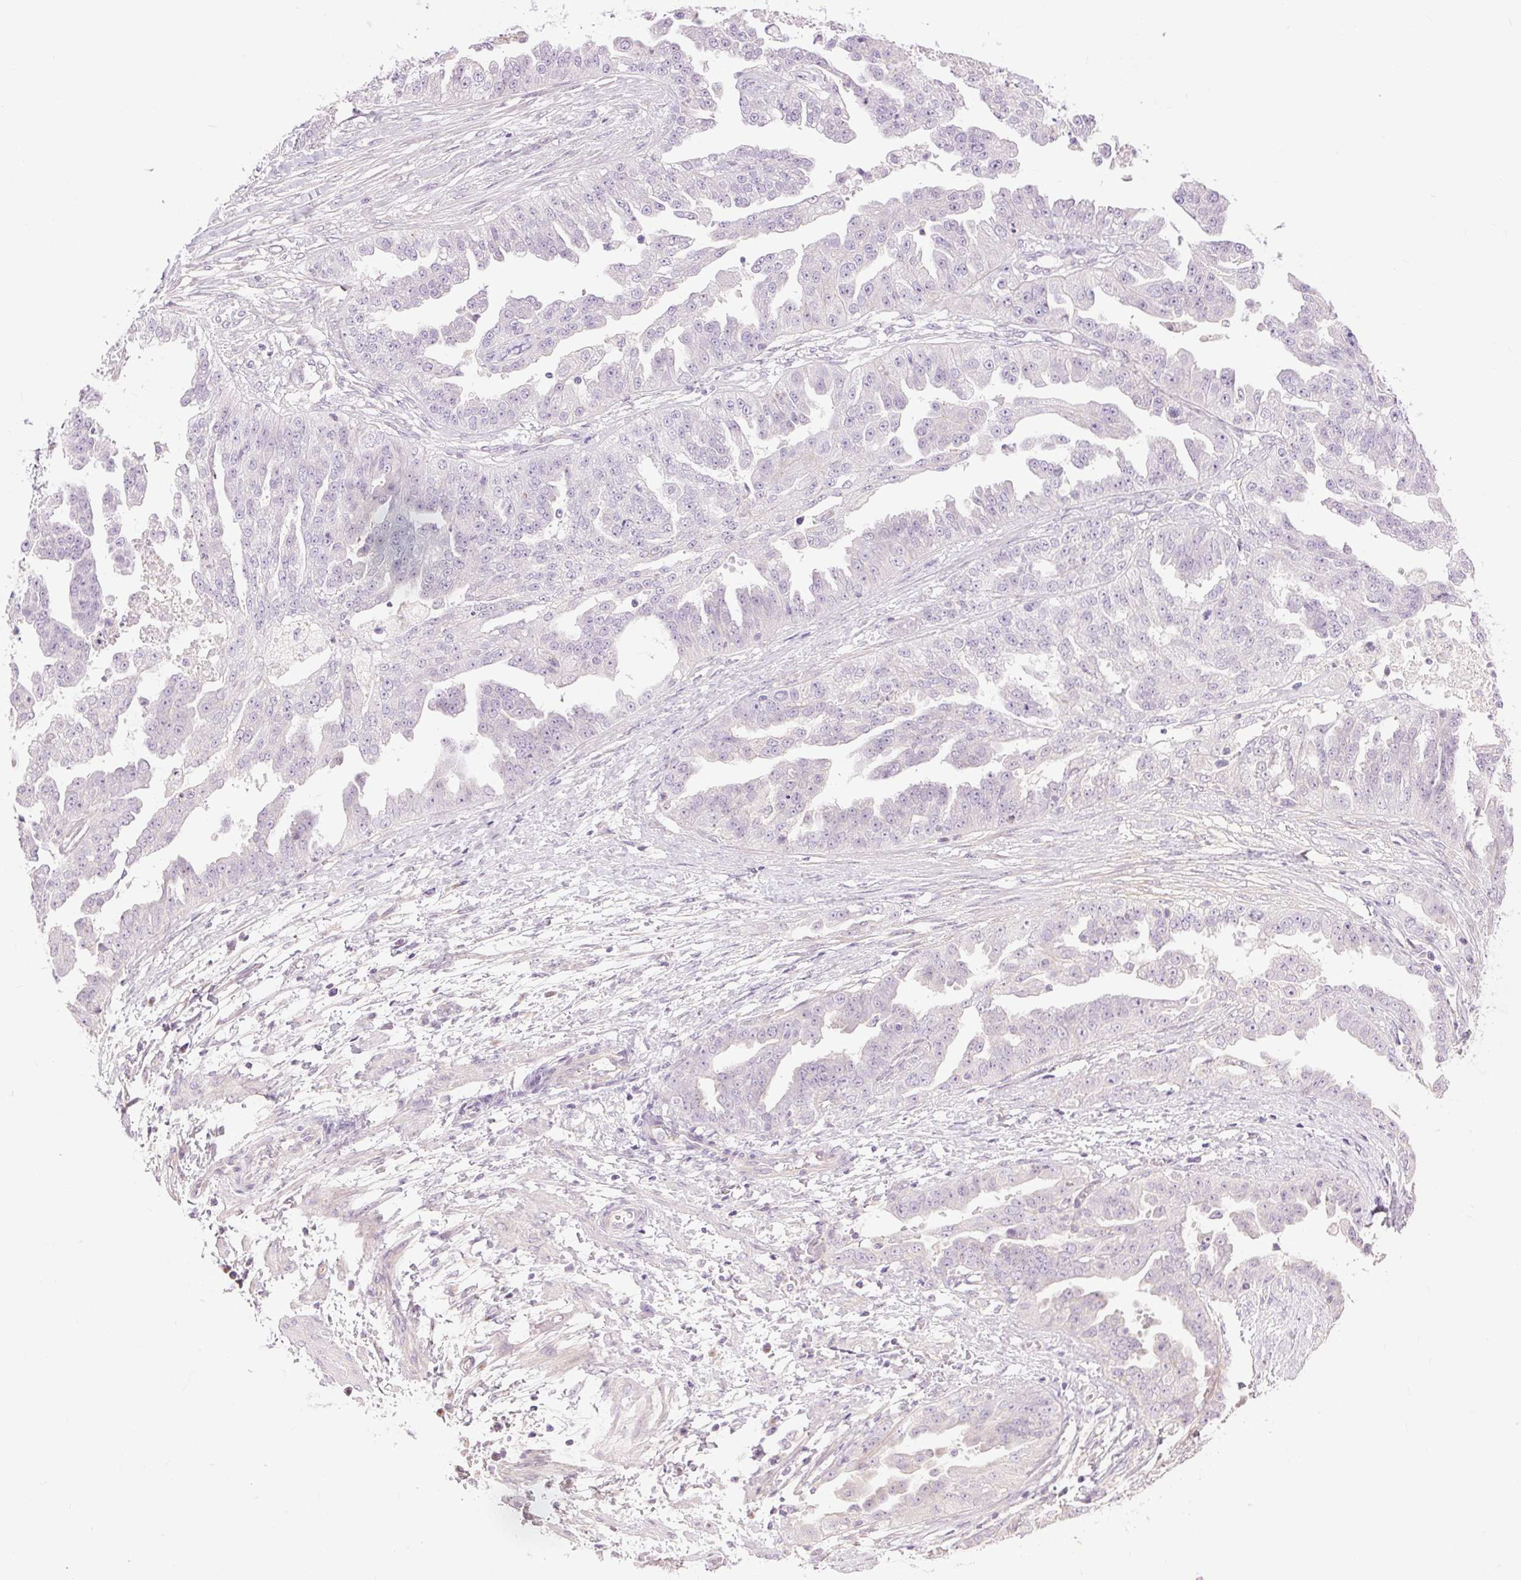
{"staining": {"intensity": "negative", "quantity": "none", "location": "none"}, "tissue": "ovarian cancer", "cell_type": "Tumor cells", "image_type": "cancer", "snomed": [{"axis": "morphology", "description": "Cystadenocarcinoma, serous, NOS"}, {"axis": "topography", "description": "Ovary"}], "caption": "DAB (3,3'-diaminobenzidine) immunohistochemical staining of human ovarian cancer (serous cystadenocarcinoma) reveals no significant staining in tumor cells. (Brightfield microscopy of DAB immunohistochemistry at high magnification).", "gene": "CTNNA3", "patient": {"sex": "female", "age": 58}}